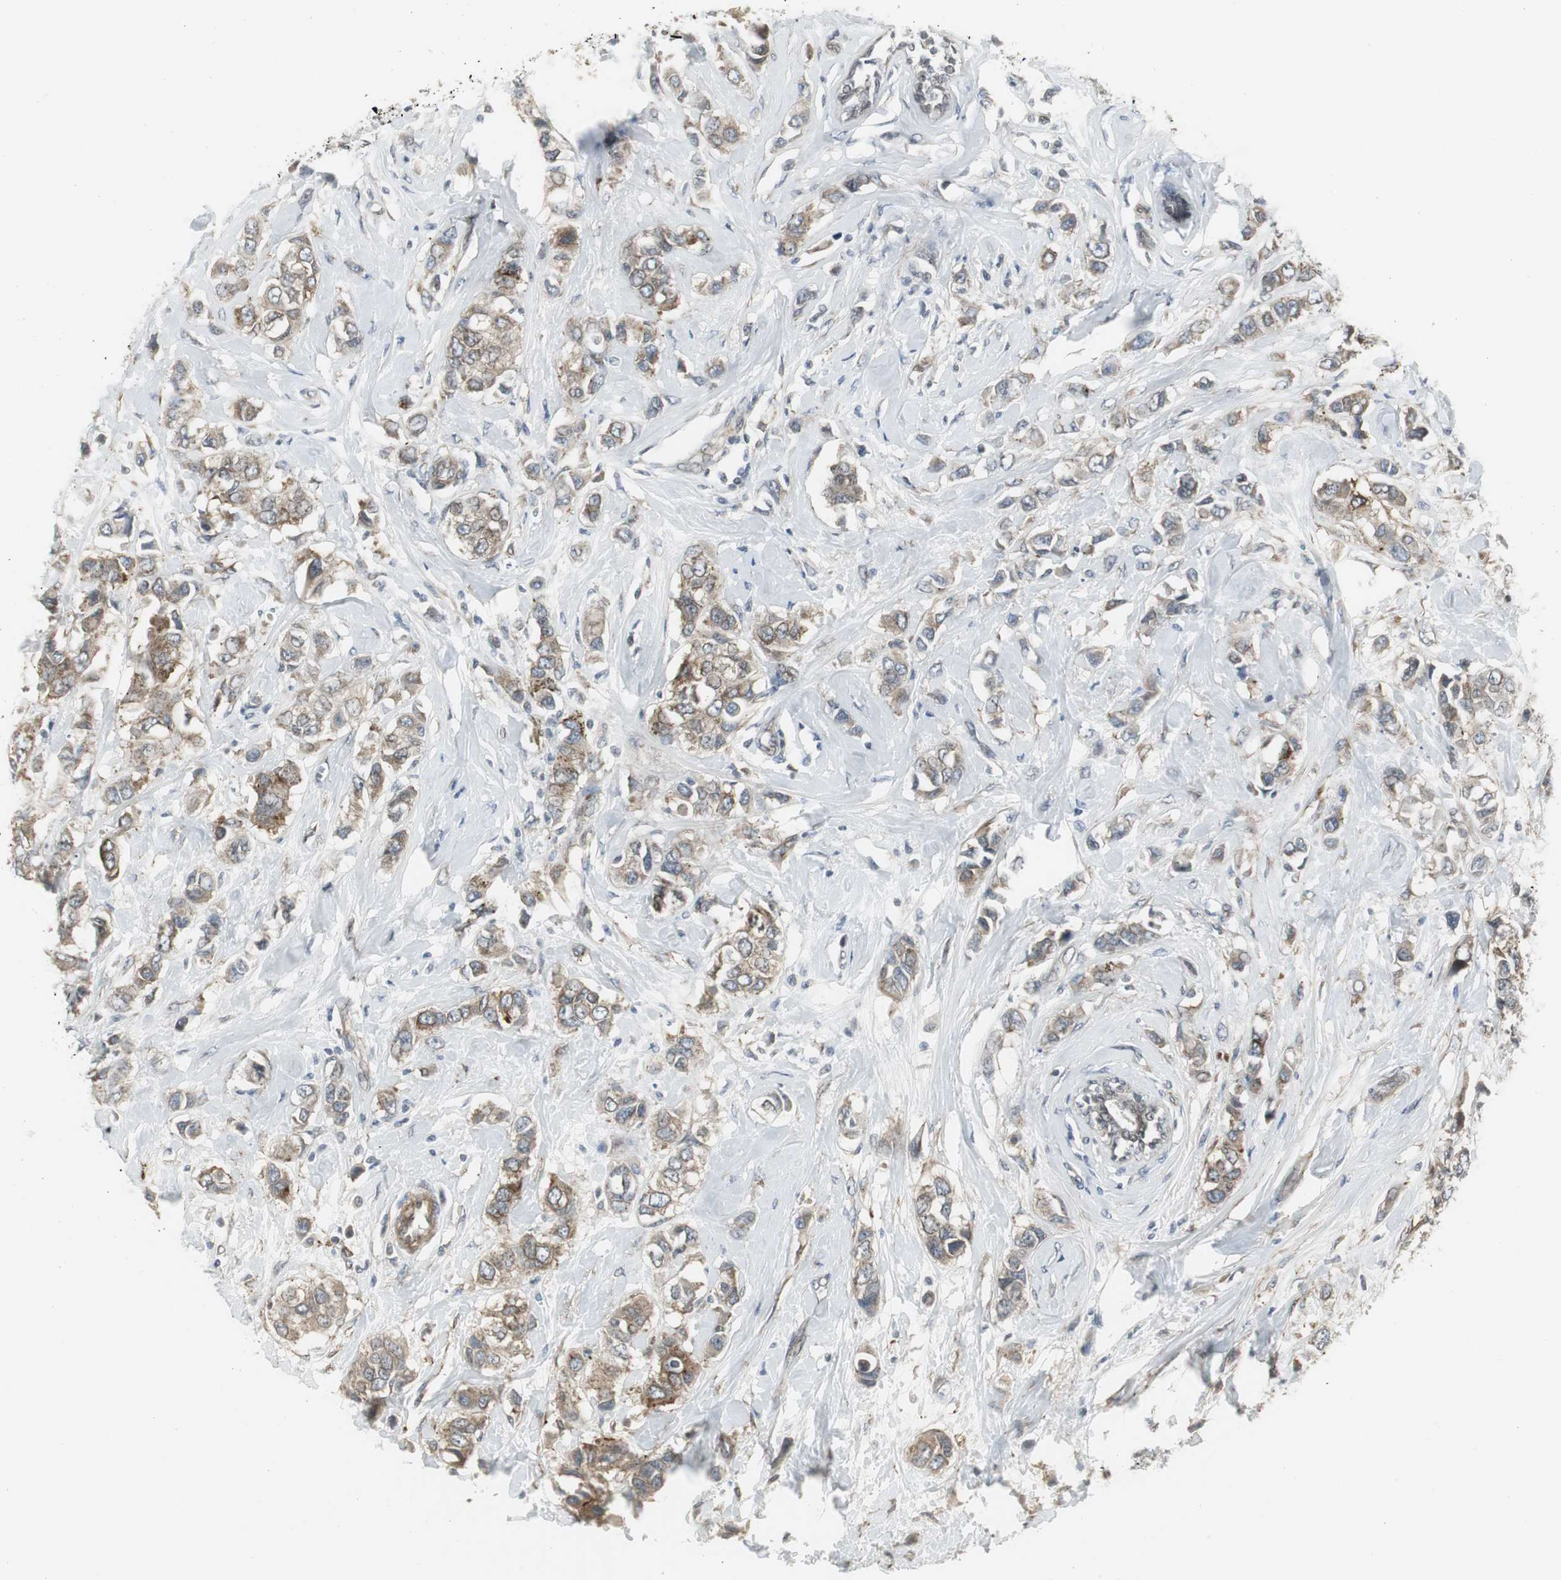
{"staining": {"intensity": "moderate", "quantity": "25%-75%", "location": "cytoplasmic/membranous"}, "tissue": "breast cancer", "cell_type": "Tumor cells", "image_type": "cancer", "snomed": [{"axis": "morphology", "description": "Duct carcinoma"}, {"axis": "topography", "description": "Breast"}], "caption": "Approximately 25%-75% of tumor cells in human intraductal carcinoma (breast) exhibit moderate cytoplasmic/membranous protein staining as visualized by brown immunohistochemical staining.", "gene": "SCYL3", "patient": {"sex": "female", "age": 50}}